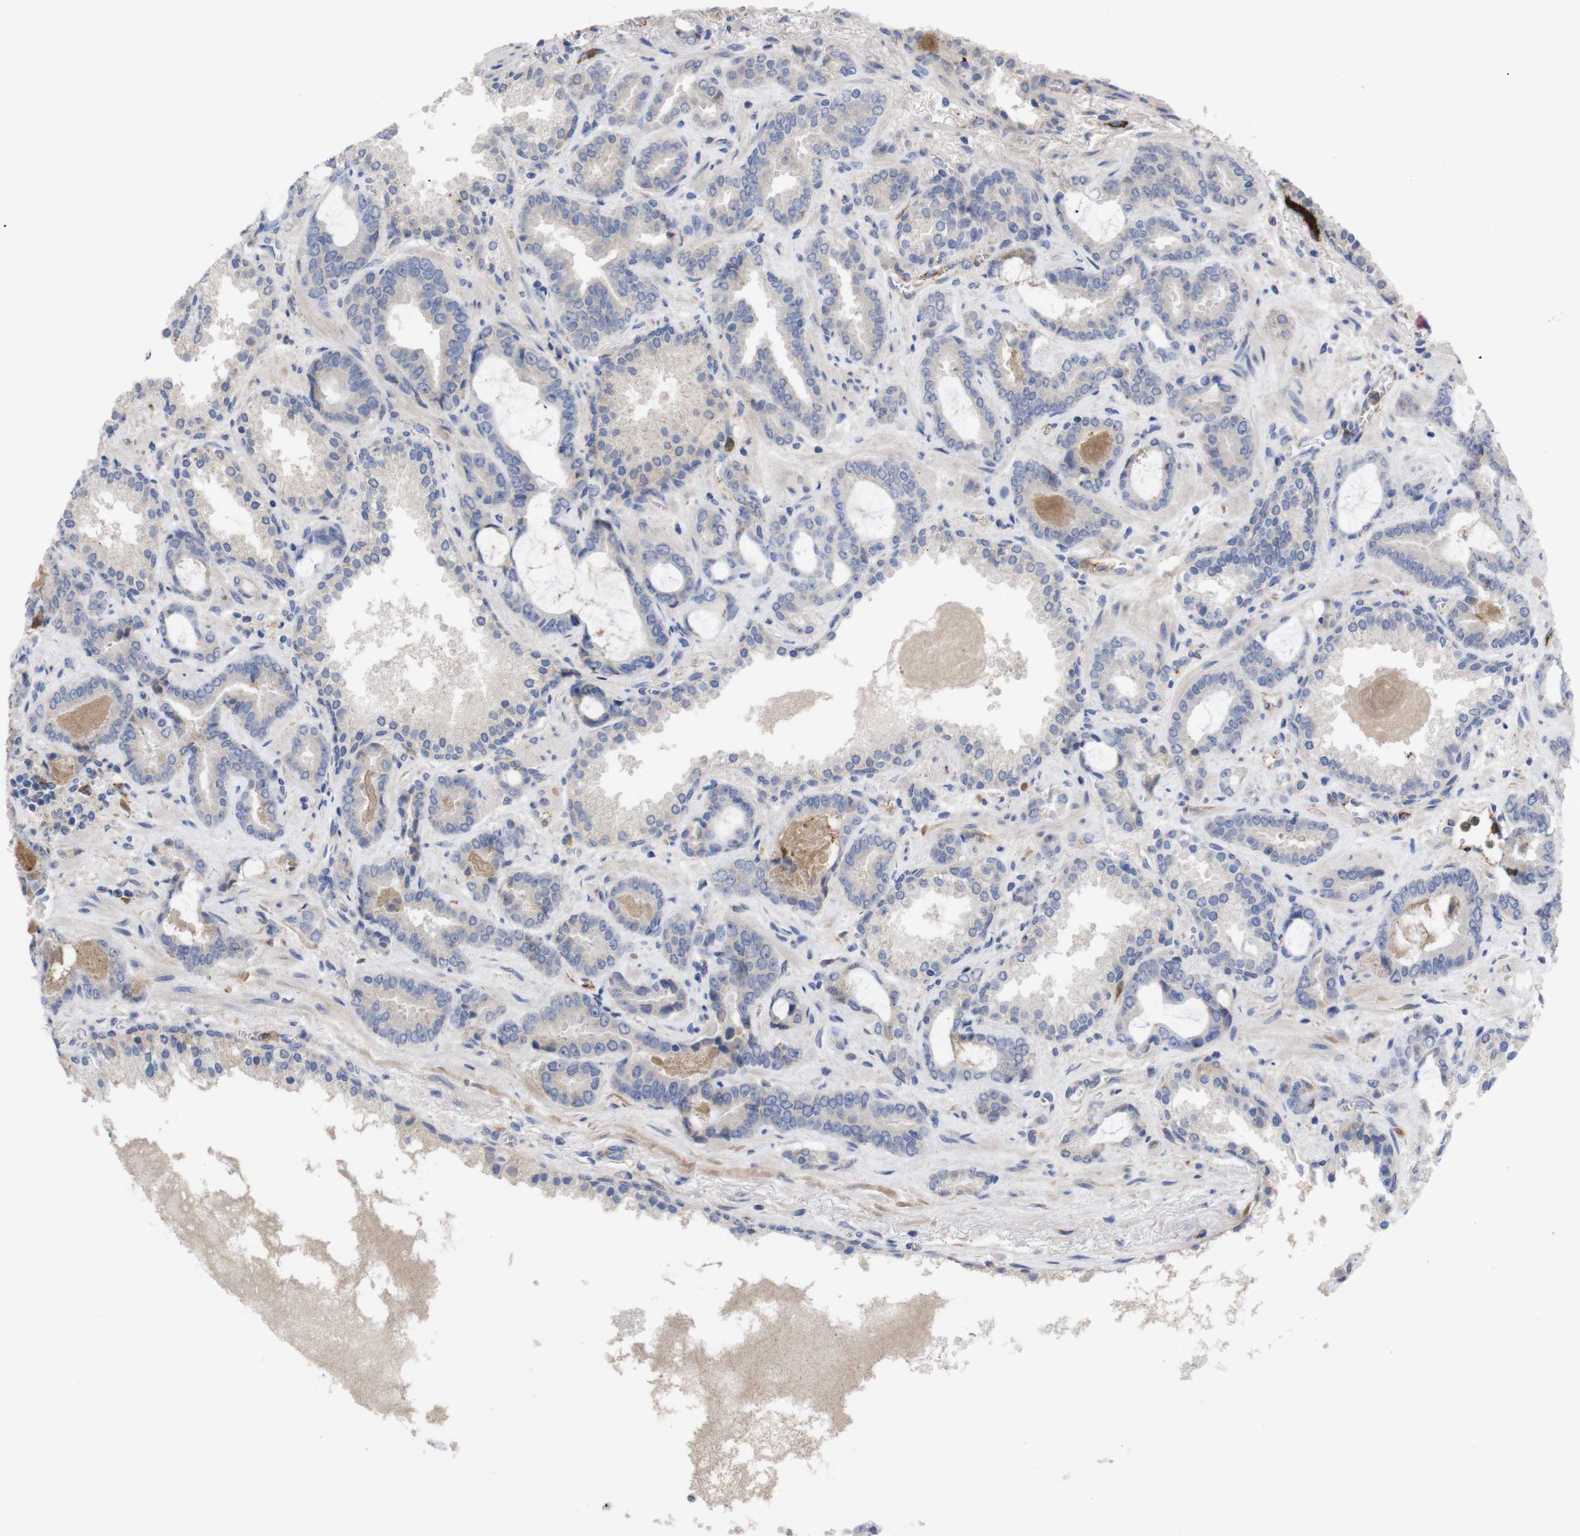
{"staining": {"intensity": "weak", "quantity": "<25%", "location": "cytoplasmic/membranous"}, "tissue": "prostate cancer", "cell_type": "Tumor cells", "image_type": "cancer", "snomed": [{"axis": "morphology", "description": "Adenocarcinoma, Low grade"}, {"axis": "topography", "description": "Prostate"}], "caption": "This is an IHC image of human adenocarcinoma (low-grade) (prostate). There is no staining in tumor cells.", "gene": "C5AR1", "patient": {"sex": "male", "age": 60}}